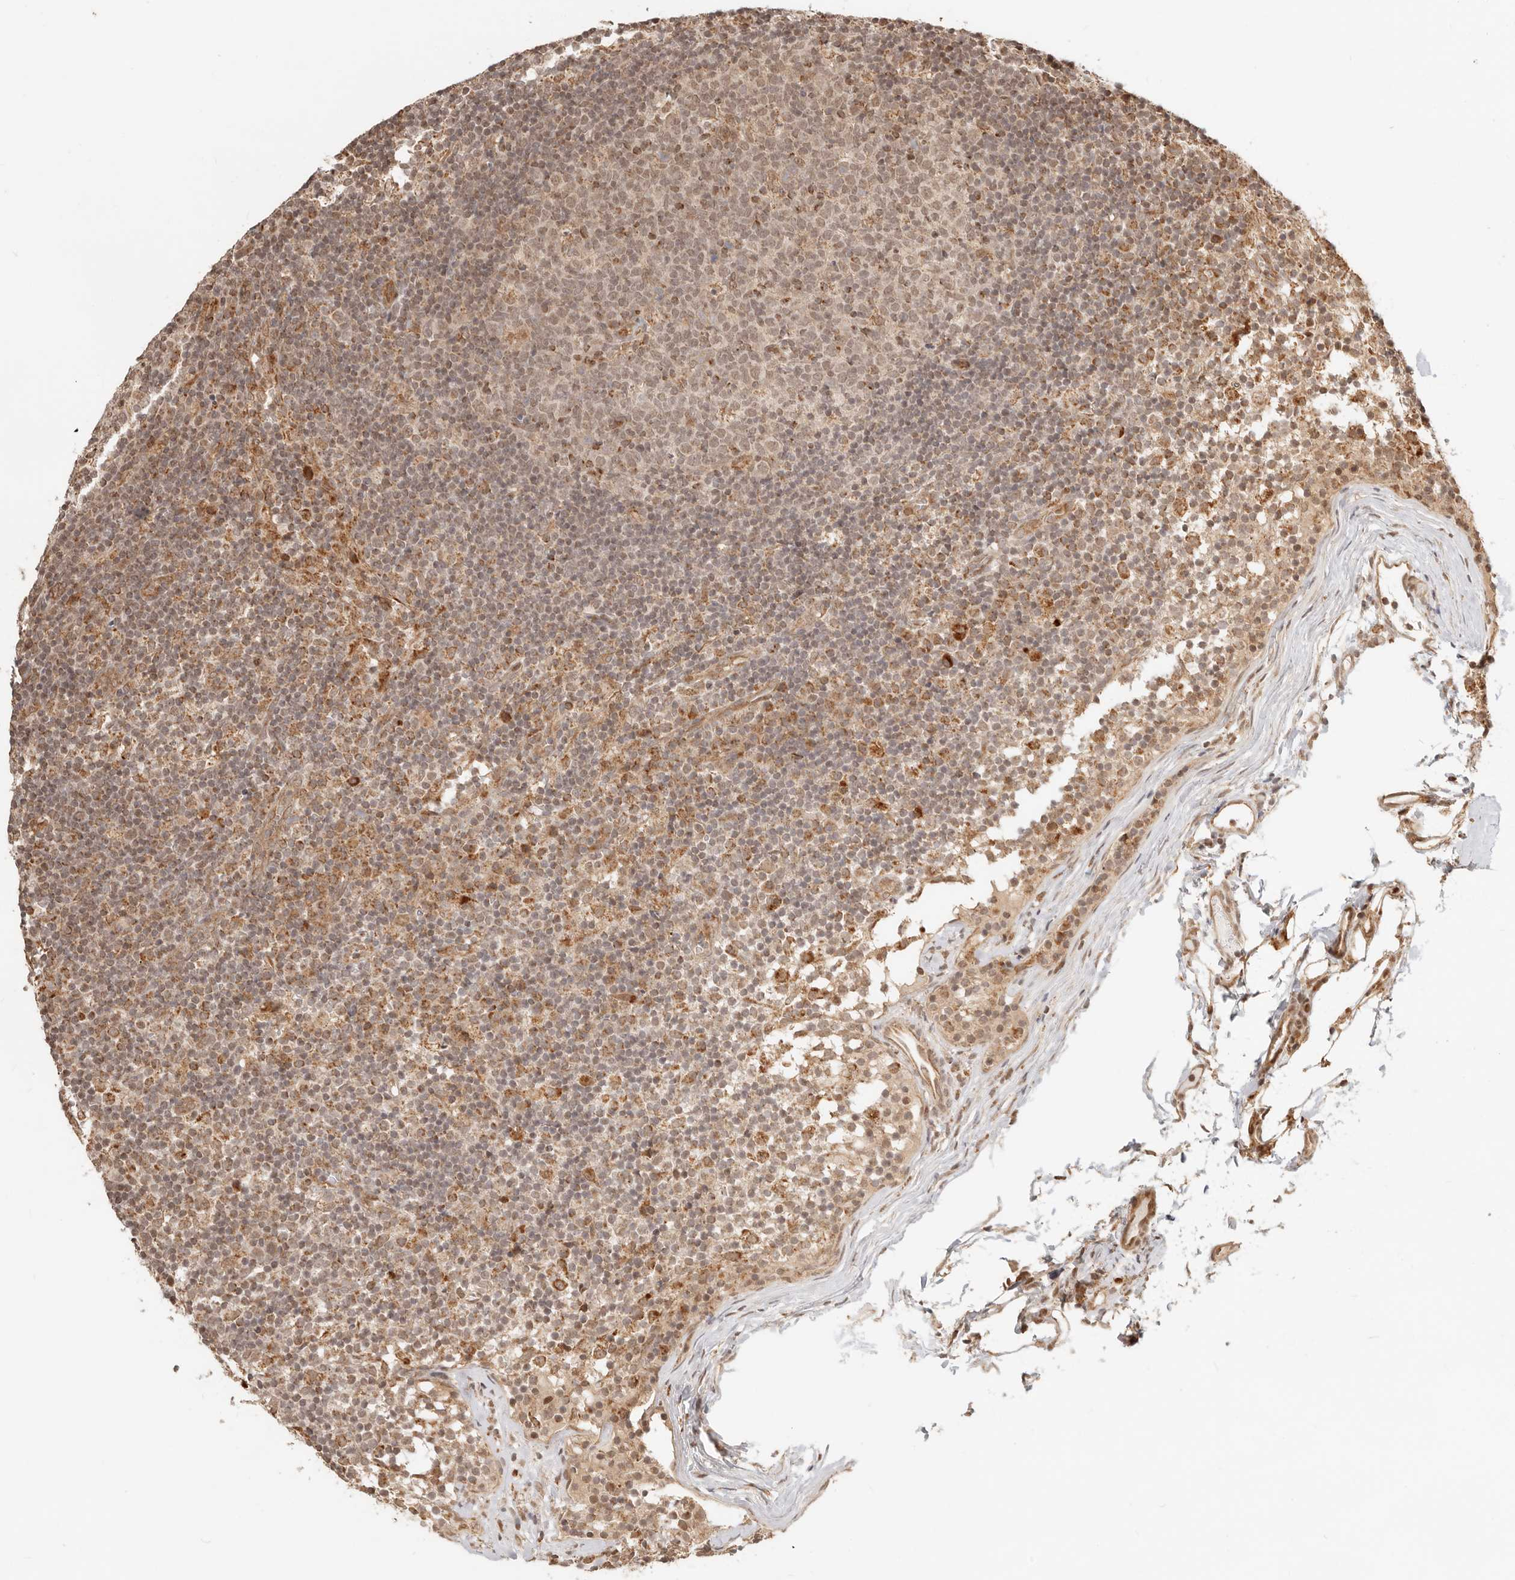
{"staining": {"intensity": "weak", "quantity": "25%-75%", "location": "nuclear"}, "tissue": "lymph node", "cell_type": "Germinal center cells", "image_type": "normal", "snomed": [{"axis": "morphology", "description": "Normal tissue, NOS"}, {"axis": "morphology", "description": "Inflammation, NOS"}, {"axis": "topography", "description": "Lymph node"}], "caption": "Immunohistochemistry (IHC) (DAB) staining of benign lymph node reveals weak nuclear protein staining in approximately 25%-75% of germinal center cells.", "gene": "BAALC", "patient": {"sex": "male", "age": 55}}